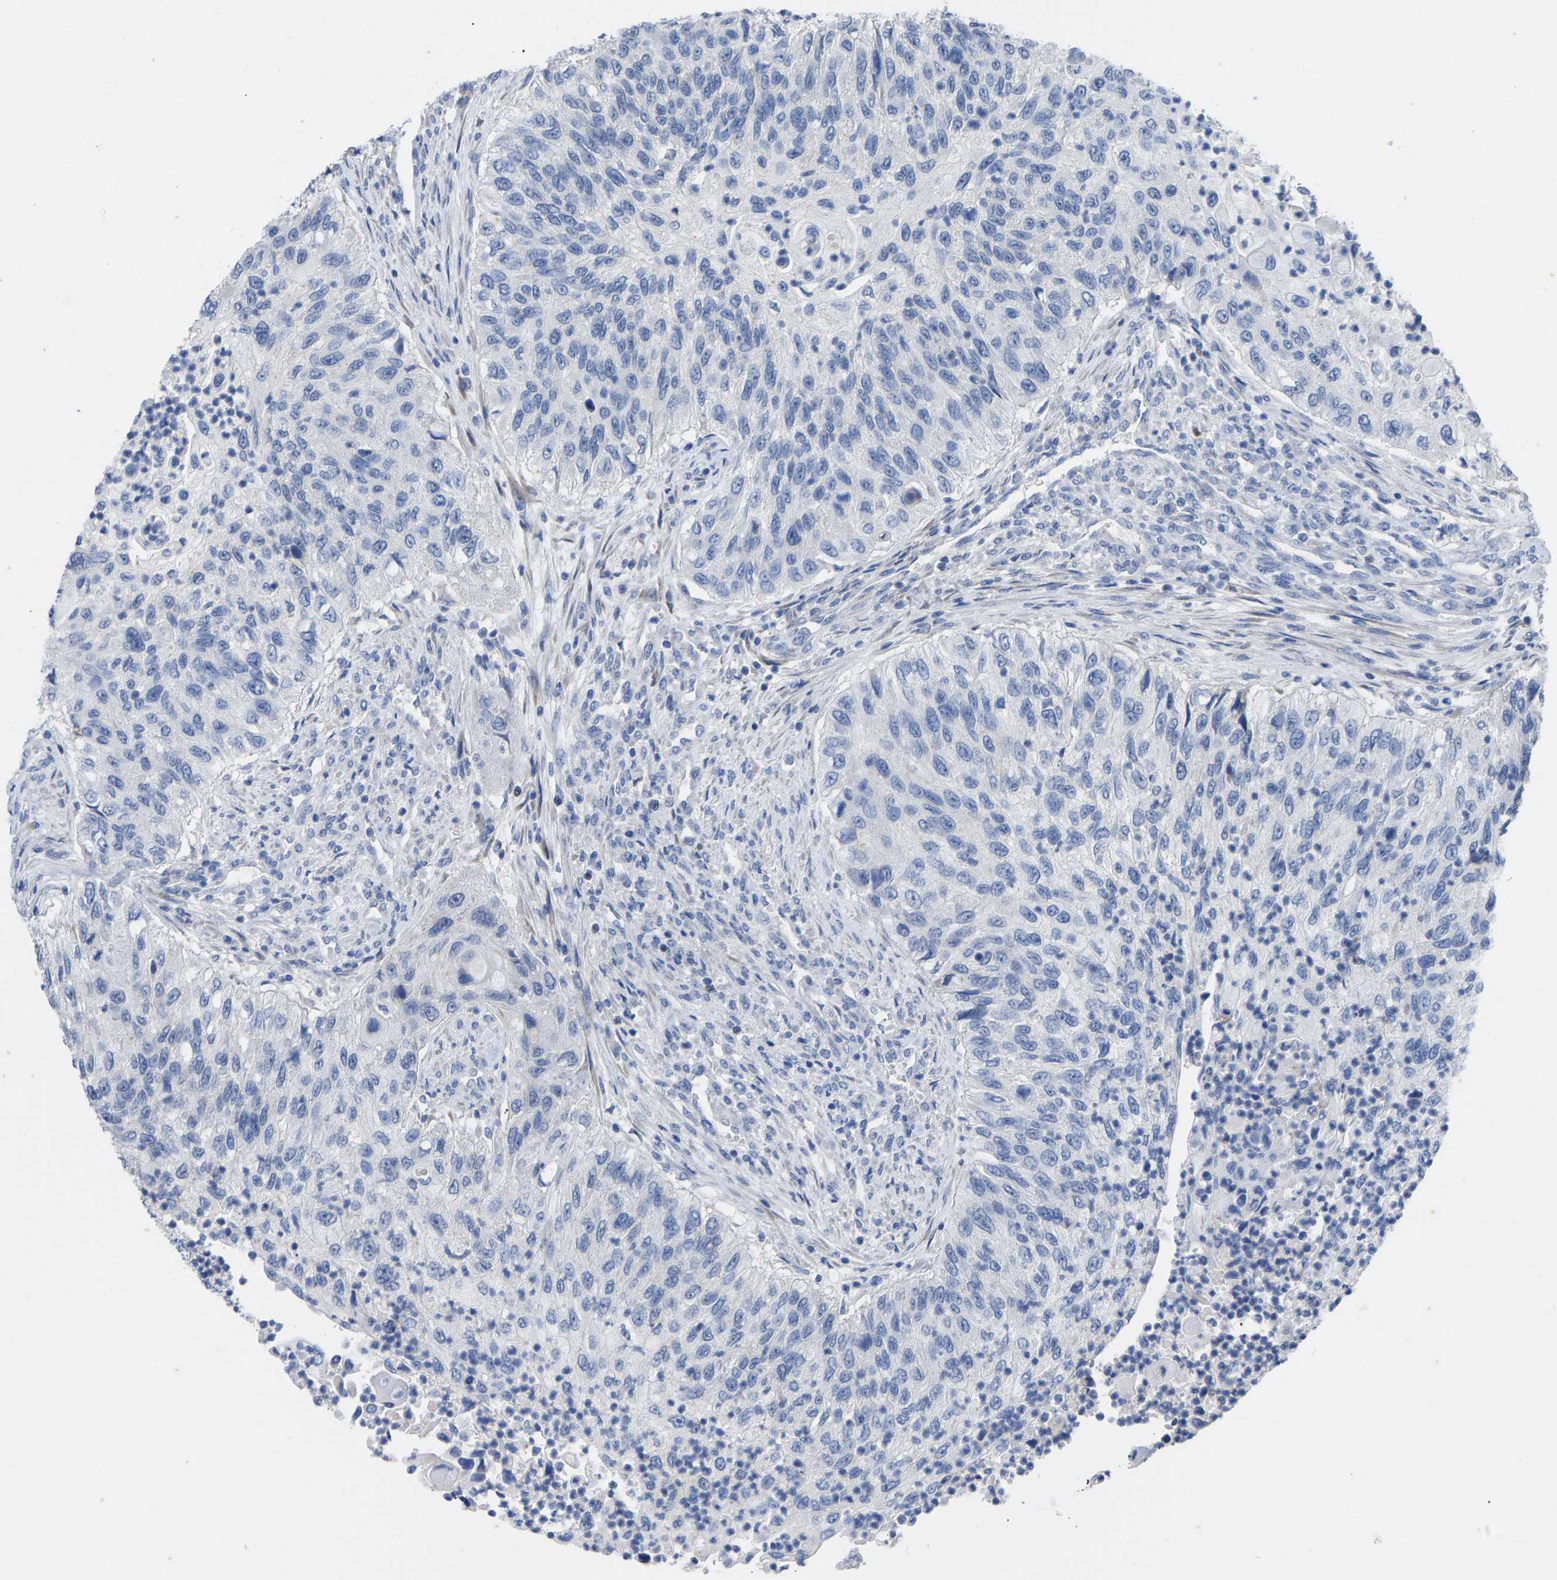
{"staining": {"intensity": "negative", "quantity": "none", "location": "none"}, "tissue": "urothelial cancer", "cell_type": "Tumor cells", "image_type": "cancer", "snomed": [{"axis": "morphology", "description": "Urothelial carcinoma, High grade"}, {"axis": "topography", "description": "Urinary bladder"}], "caption": "This is a photomicrograph of IHC staining of urothelial carcinoma (high-grade), which shows no positivity in tumor cells. (Immunohistochemistry (ihc), brightfield microscopy, high magnification).", "gene": "OLIG2", "patient": {"sex": "female", "age": 60}}